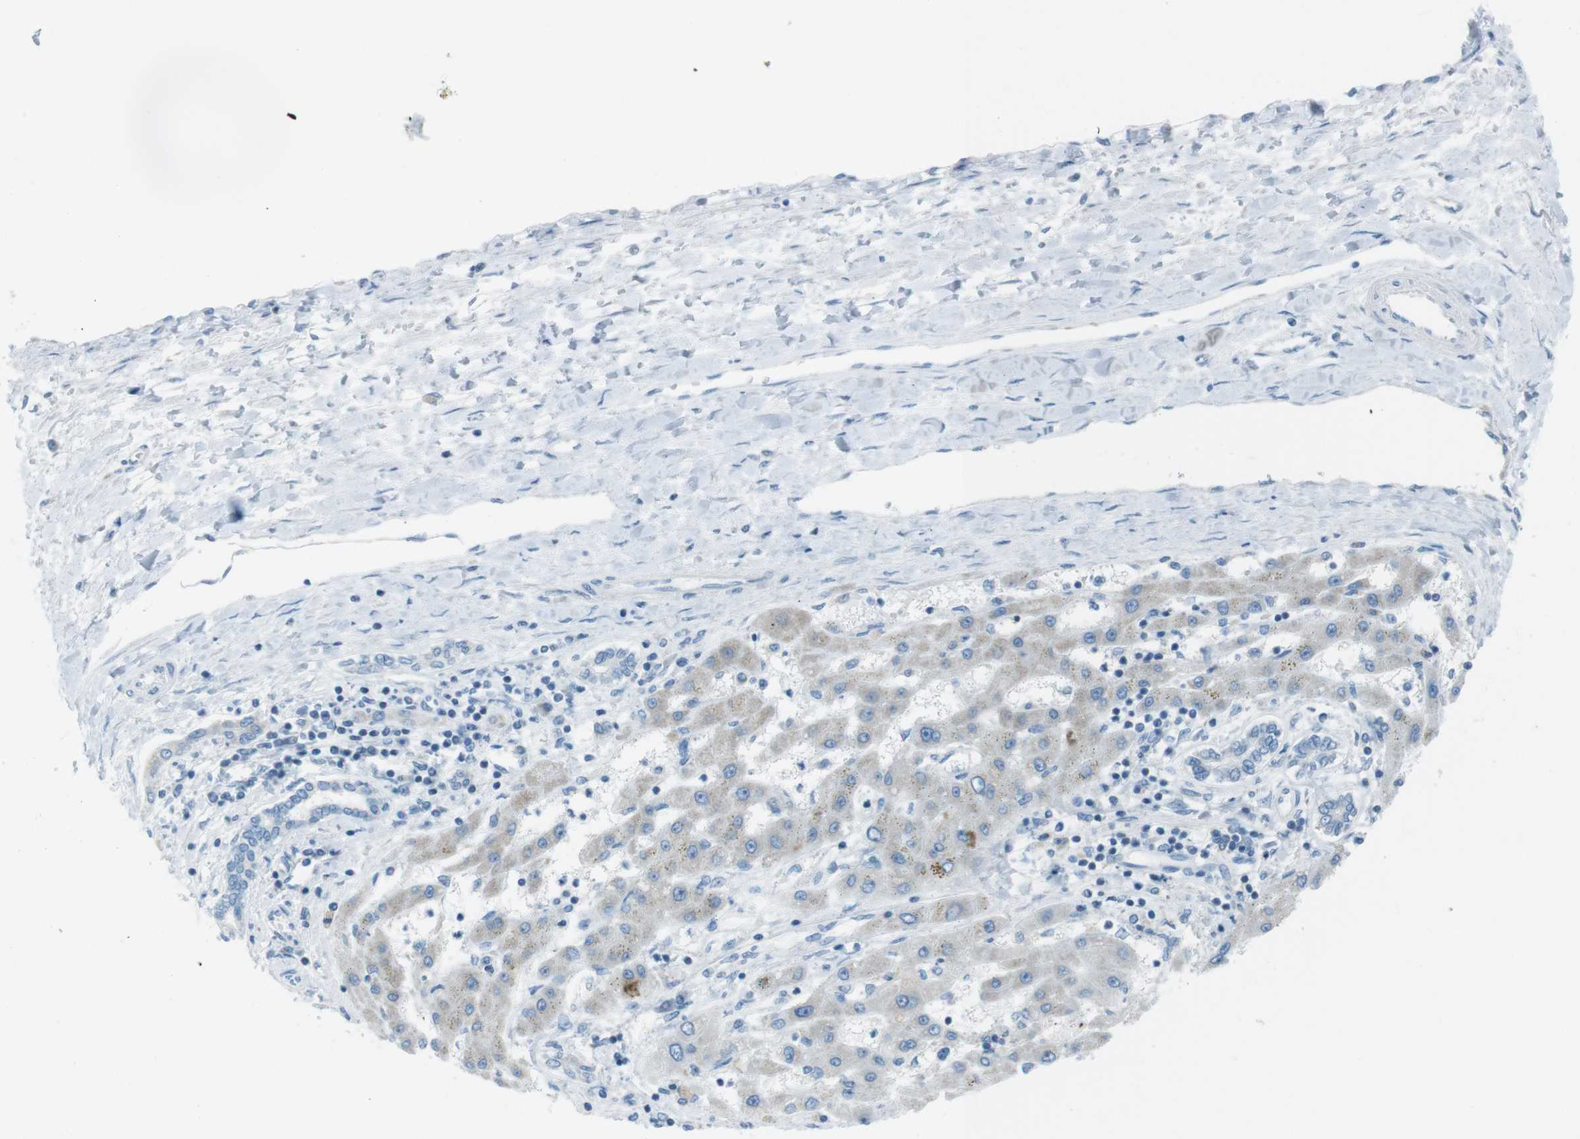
{"staining": {"intensity": "moderate", "quantity": "25%-75%", "location": "cytoplasmic/membranous"}, "tissue": "liver cancer", "cell_type": "Tumor cells", "image_type": "cancer", "snomed": [{"axis": "morphology", "description": "Carcinoma, Hepatocellular, NOS"}, {"axis": "topography", "description": "Liver"}], "caption": "A brown stain highlights moderate cytoplasmic/membranous expression of a protein in liver cancer tumor cells. (IHC, brightfield microscopy, high magnification).", "gene": "DNAJA3", "patient": {"sex": "female", "age": 61}}